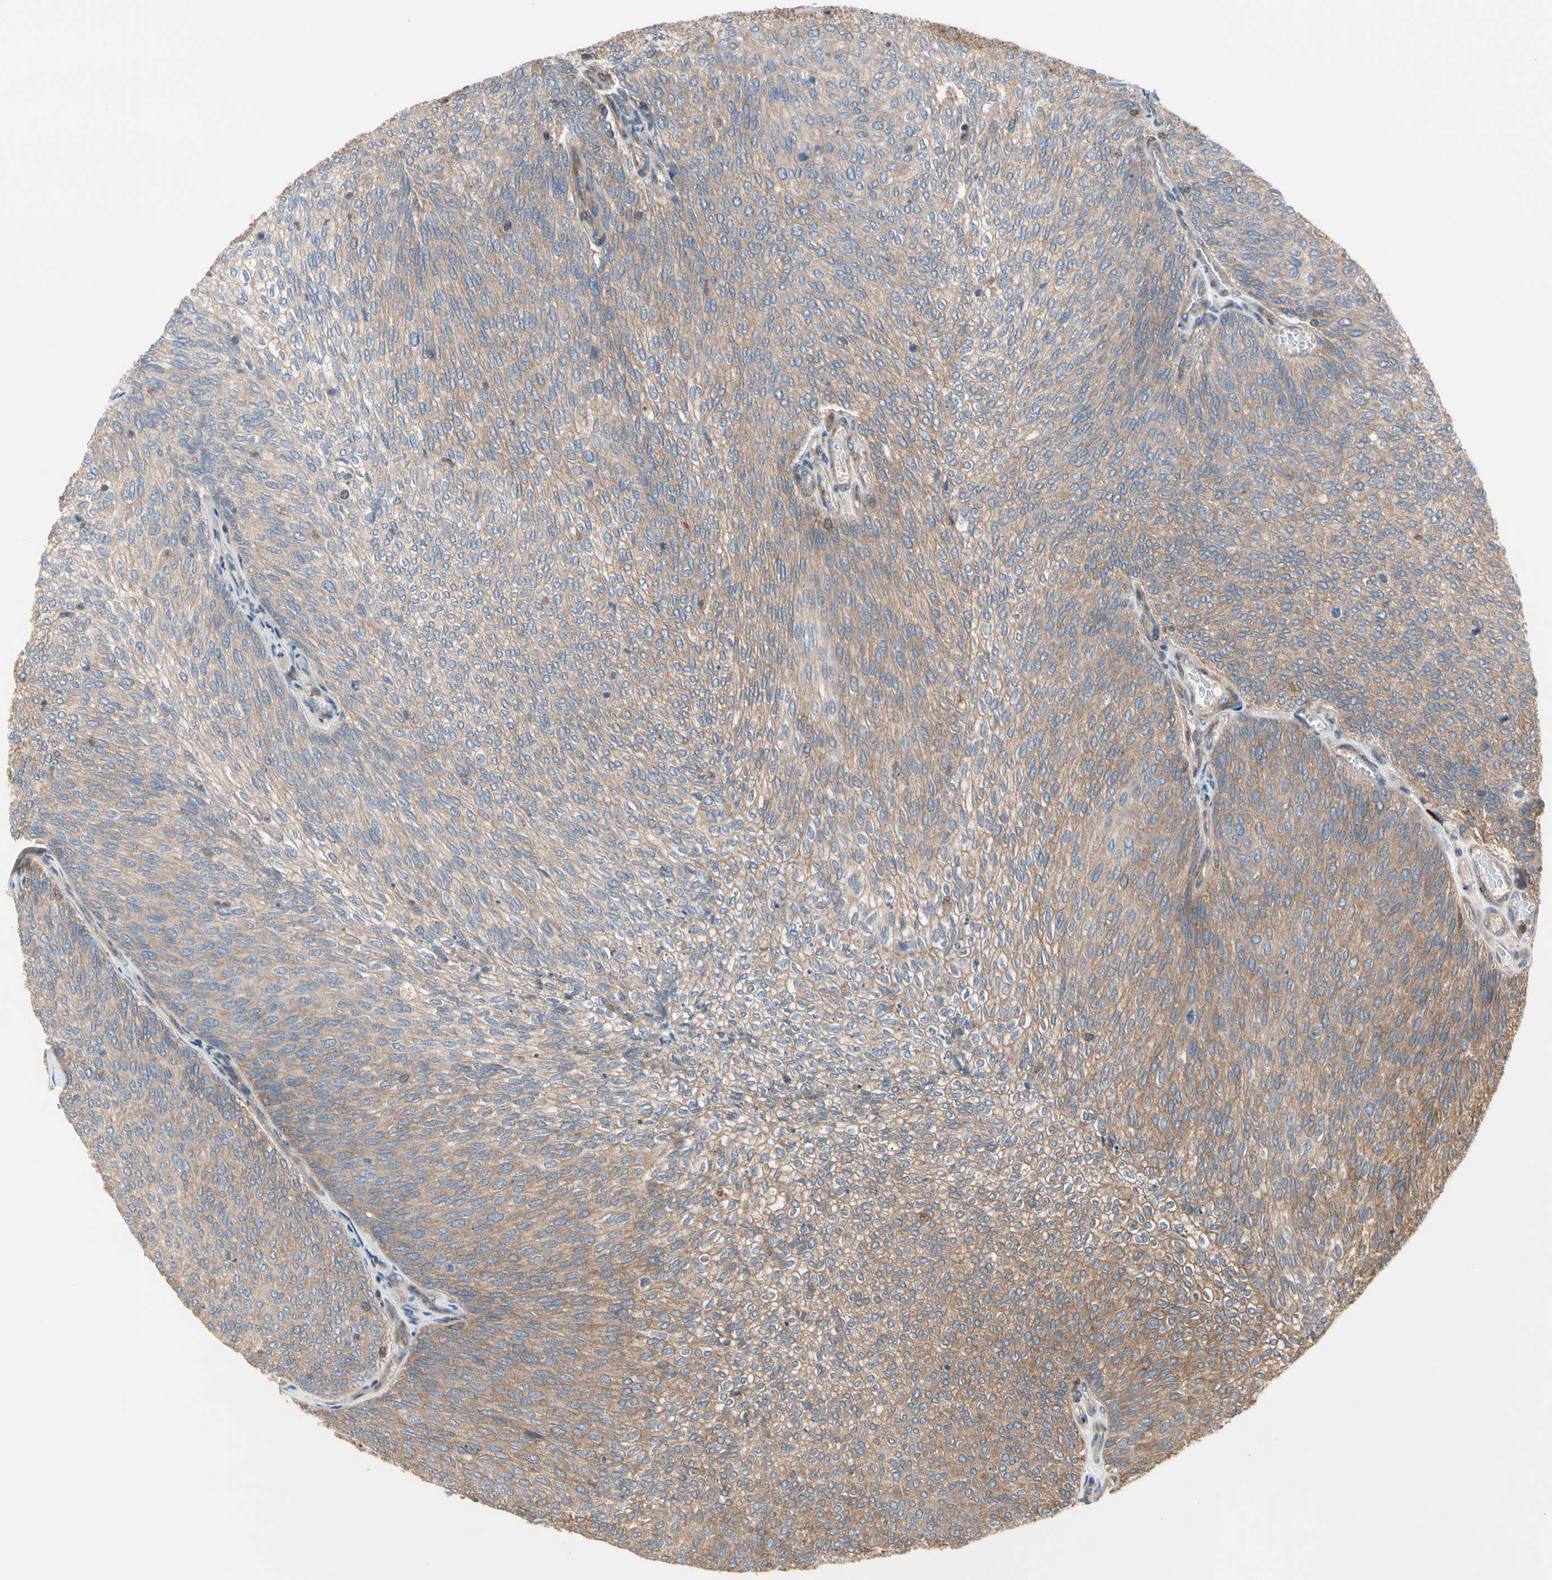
{"staining": {"intensity": "weak", "quantity": ">75%", "location": "cytoplasmic/membranous"}, "tissue": "urothelial cancer", "cell_type": "Tumor cells", "image_type": "cancer", "snomed": [{"axis": "morphology", "description": "Urothelial carcinoma, Low grade"}, {"axis": "topography", "description": "Urinary bladder"}], "caption": "Human urothelial cancer stained with a brown dye exhibits weak cytoplasmic/membranous positive expression in about >75% of tumor cells.", "gene": "ROCK1", "patient": {"sex": "female", "age": 79}}